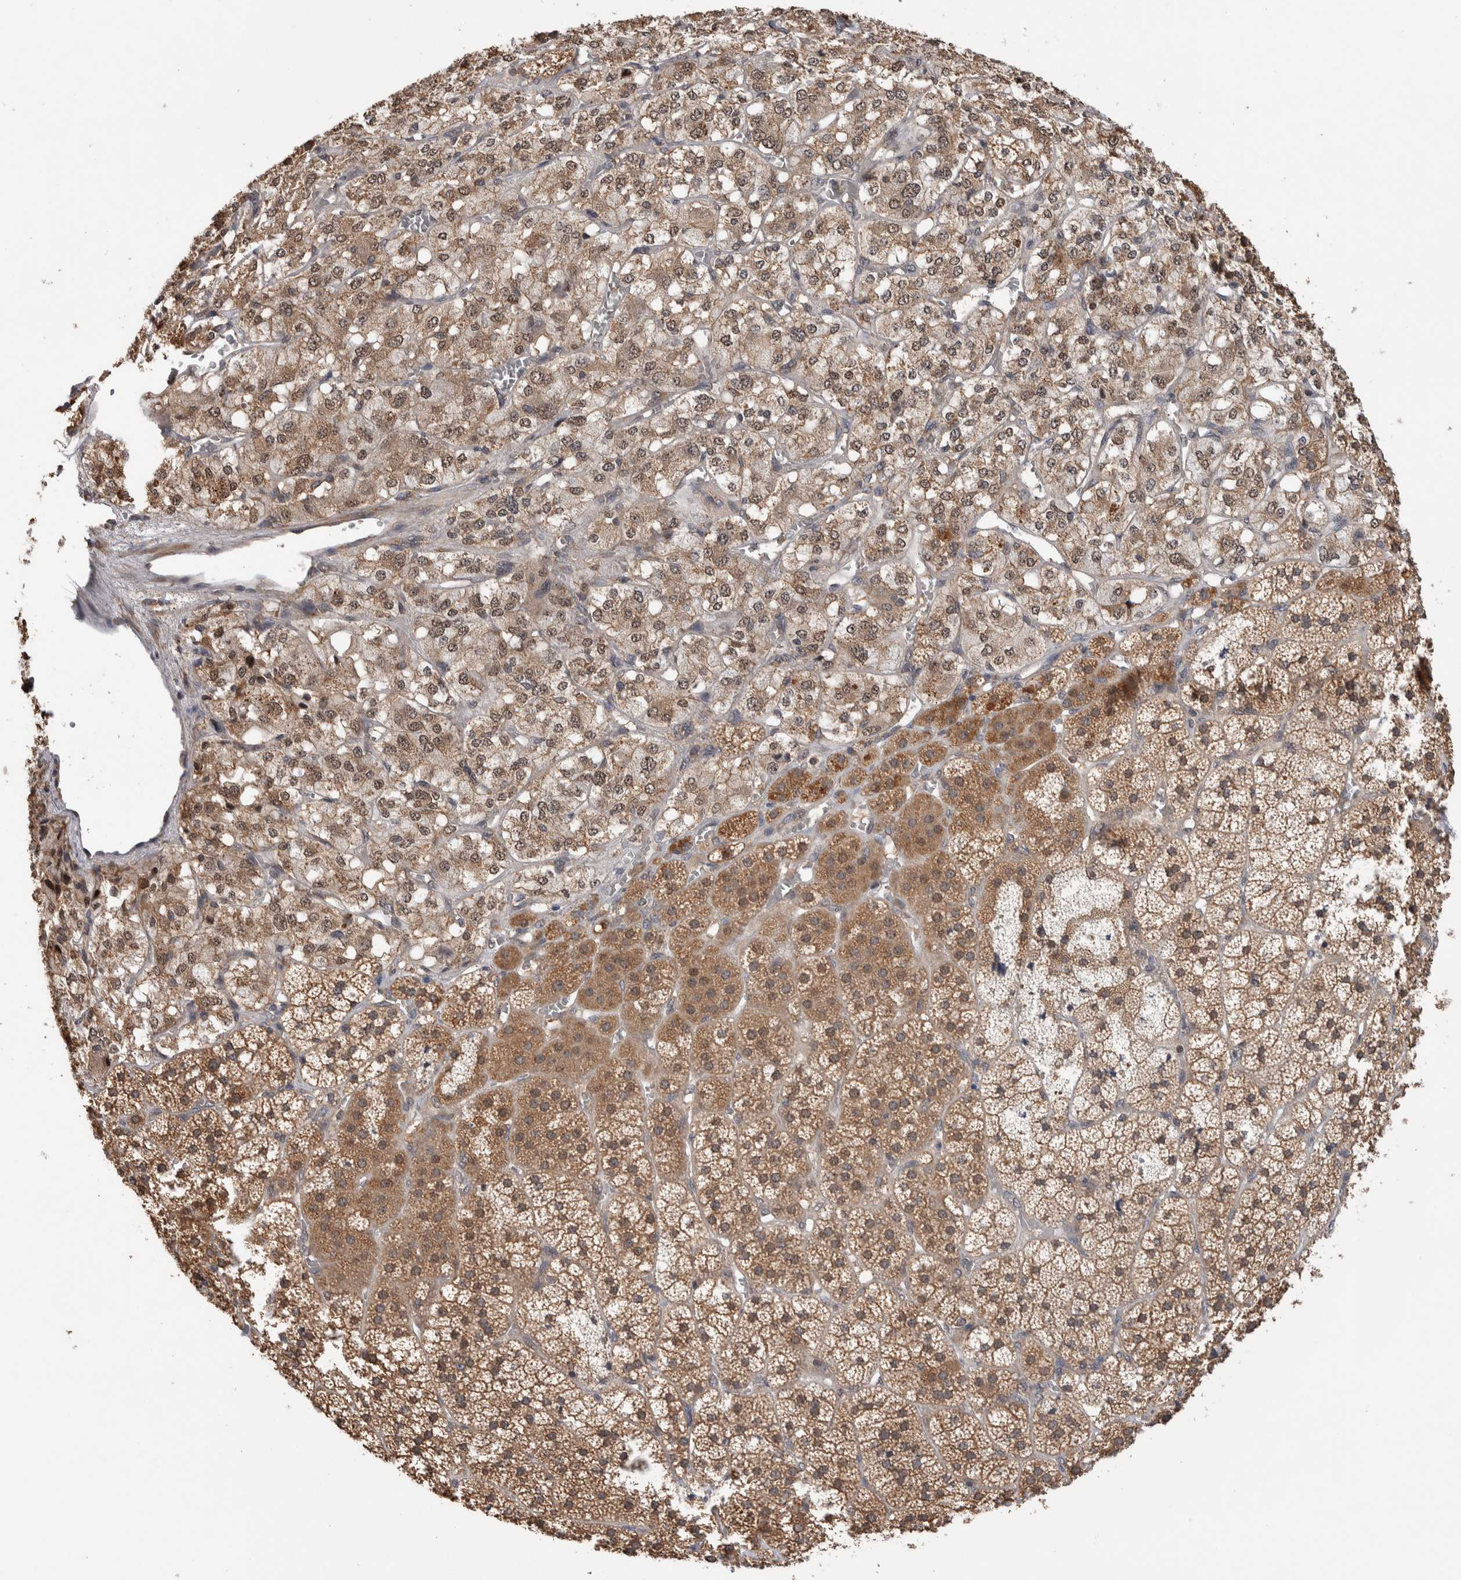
{"staining": {"intensity": "moderate", "quantity": ">75%", "location": "cytoplasmic/membranous,nuclear"}, "tissue": "adrenal gland", "cell_type": "Glandular cells", "image_type": "normal", "snomed": [{"axis": "morphology", "description": "Normal tissue, NOS"}, {"axis": "topography", "description": "Adrenal gland"}], "caption": "Immunohistochemistry of unremarkable adrenal gland shows medium levels of moderate cytoplasmic/membranous,nuclear expression in about >75% of glandular cells.", "gene": "DVL2", "patient": {"sex": "female", "age": 44}}